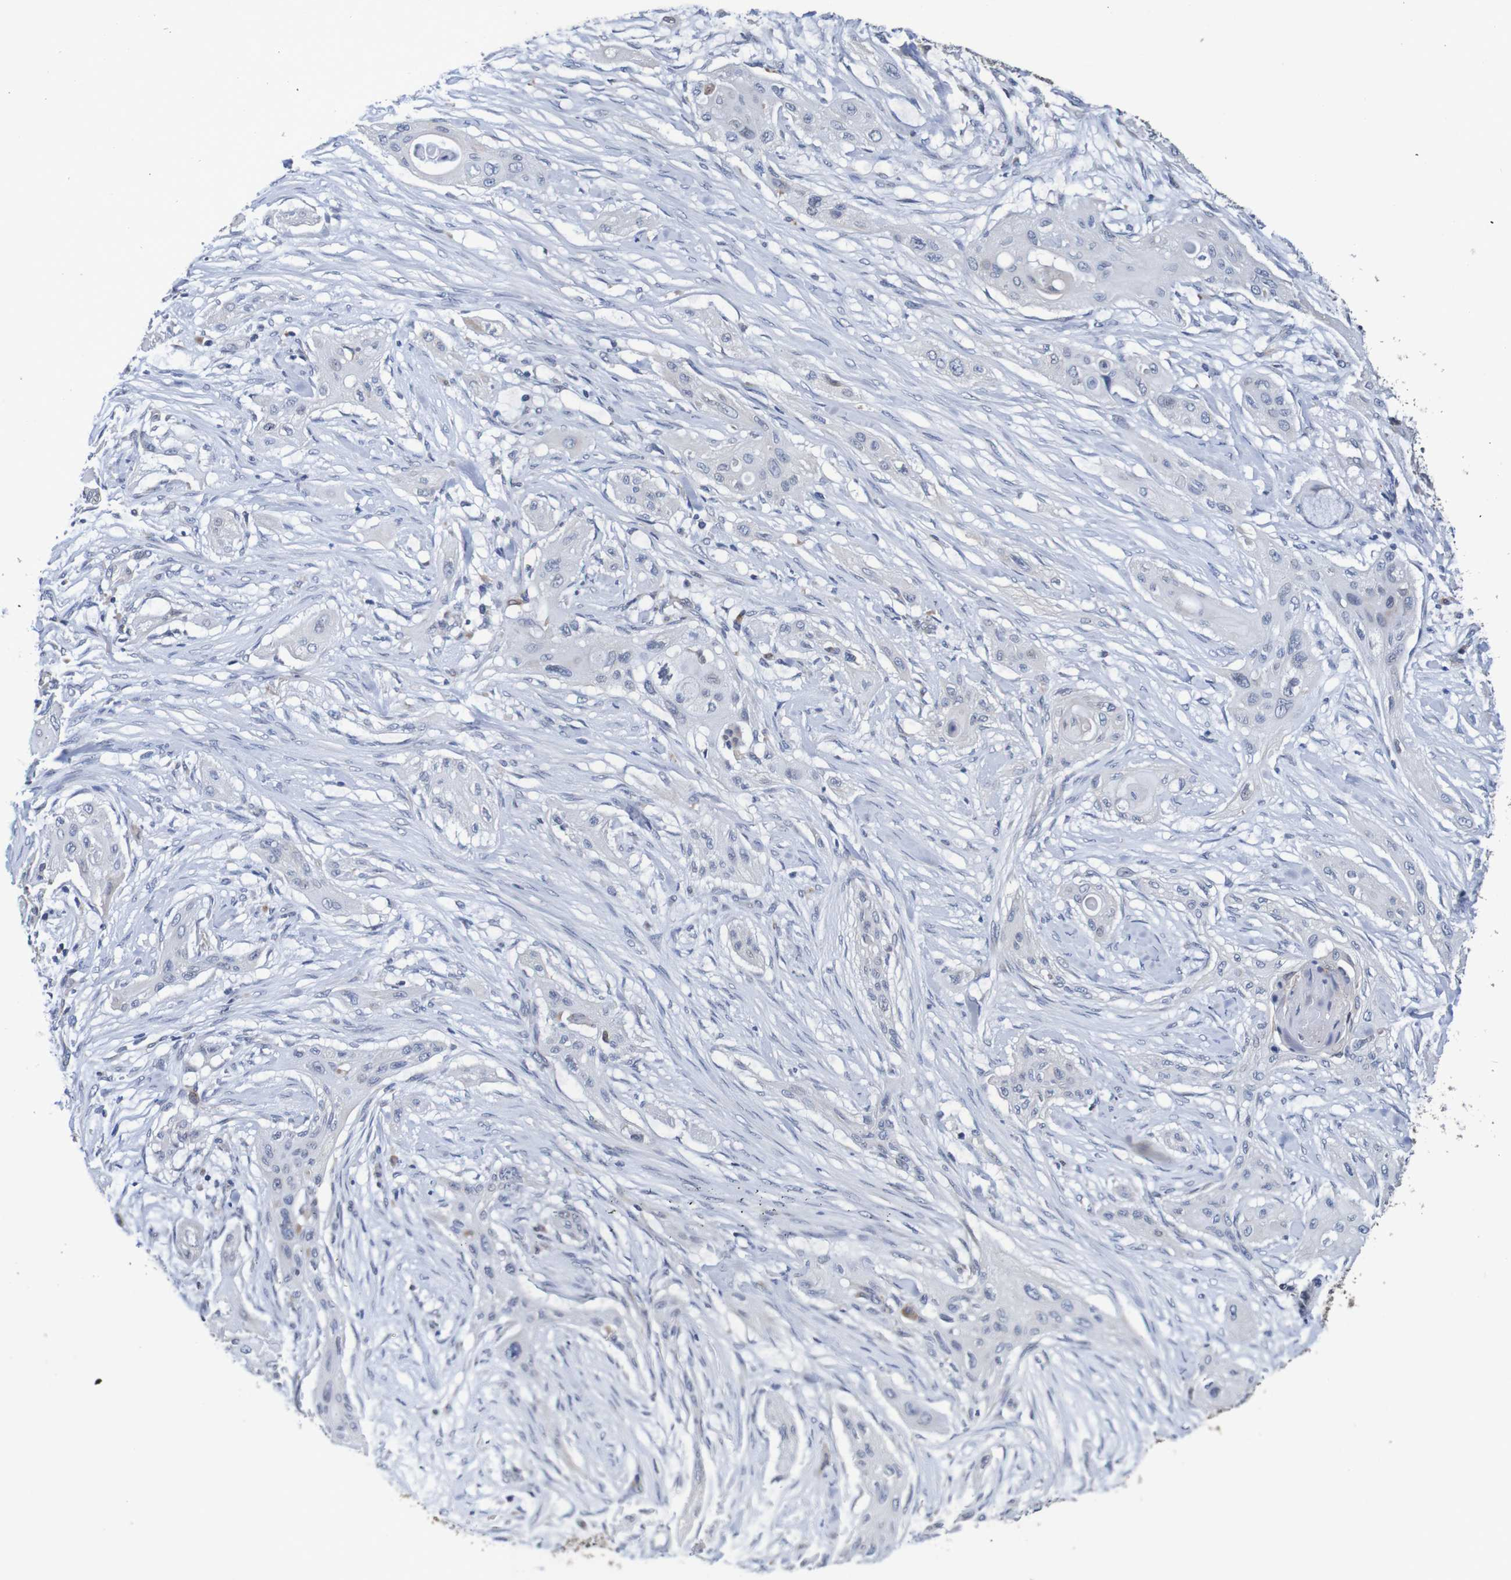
{"staining": {"intensity": "negative", "quantity": "none", "location": "none"}, "tissue": "lung cancer", "cell_type": "Tumor cells", "image_type": "cancer", "snomed": [{"axis": "morphology", "description": "Squamous cell carcinoma, NOS"}, {"axis": "topography", "description": "Lung"}], "caption": "Immunohistochemical staining of lung squamous cell carcinoma displays no significant staining in tumor cells. (DAB (3,3'-diaminobenzidine) immunohistochemistry (IHC) with hematoxylin counter stain).", "gene": "FIBP", "patient": {"sex": "female", "age": 47}}